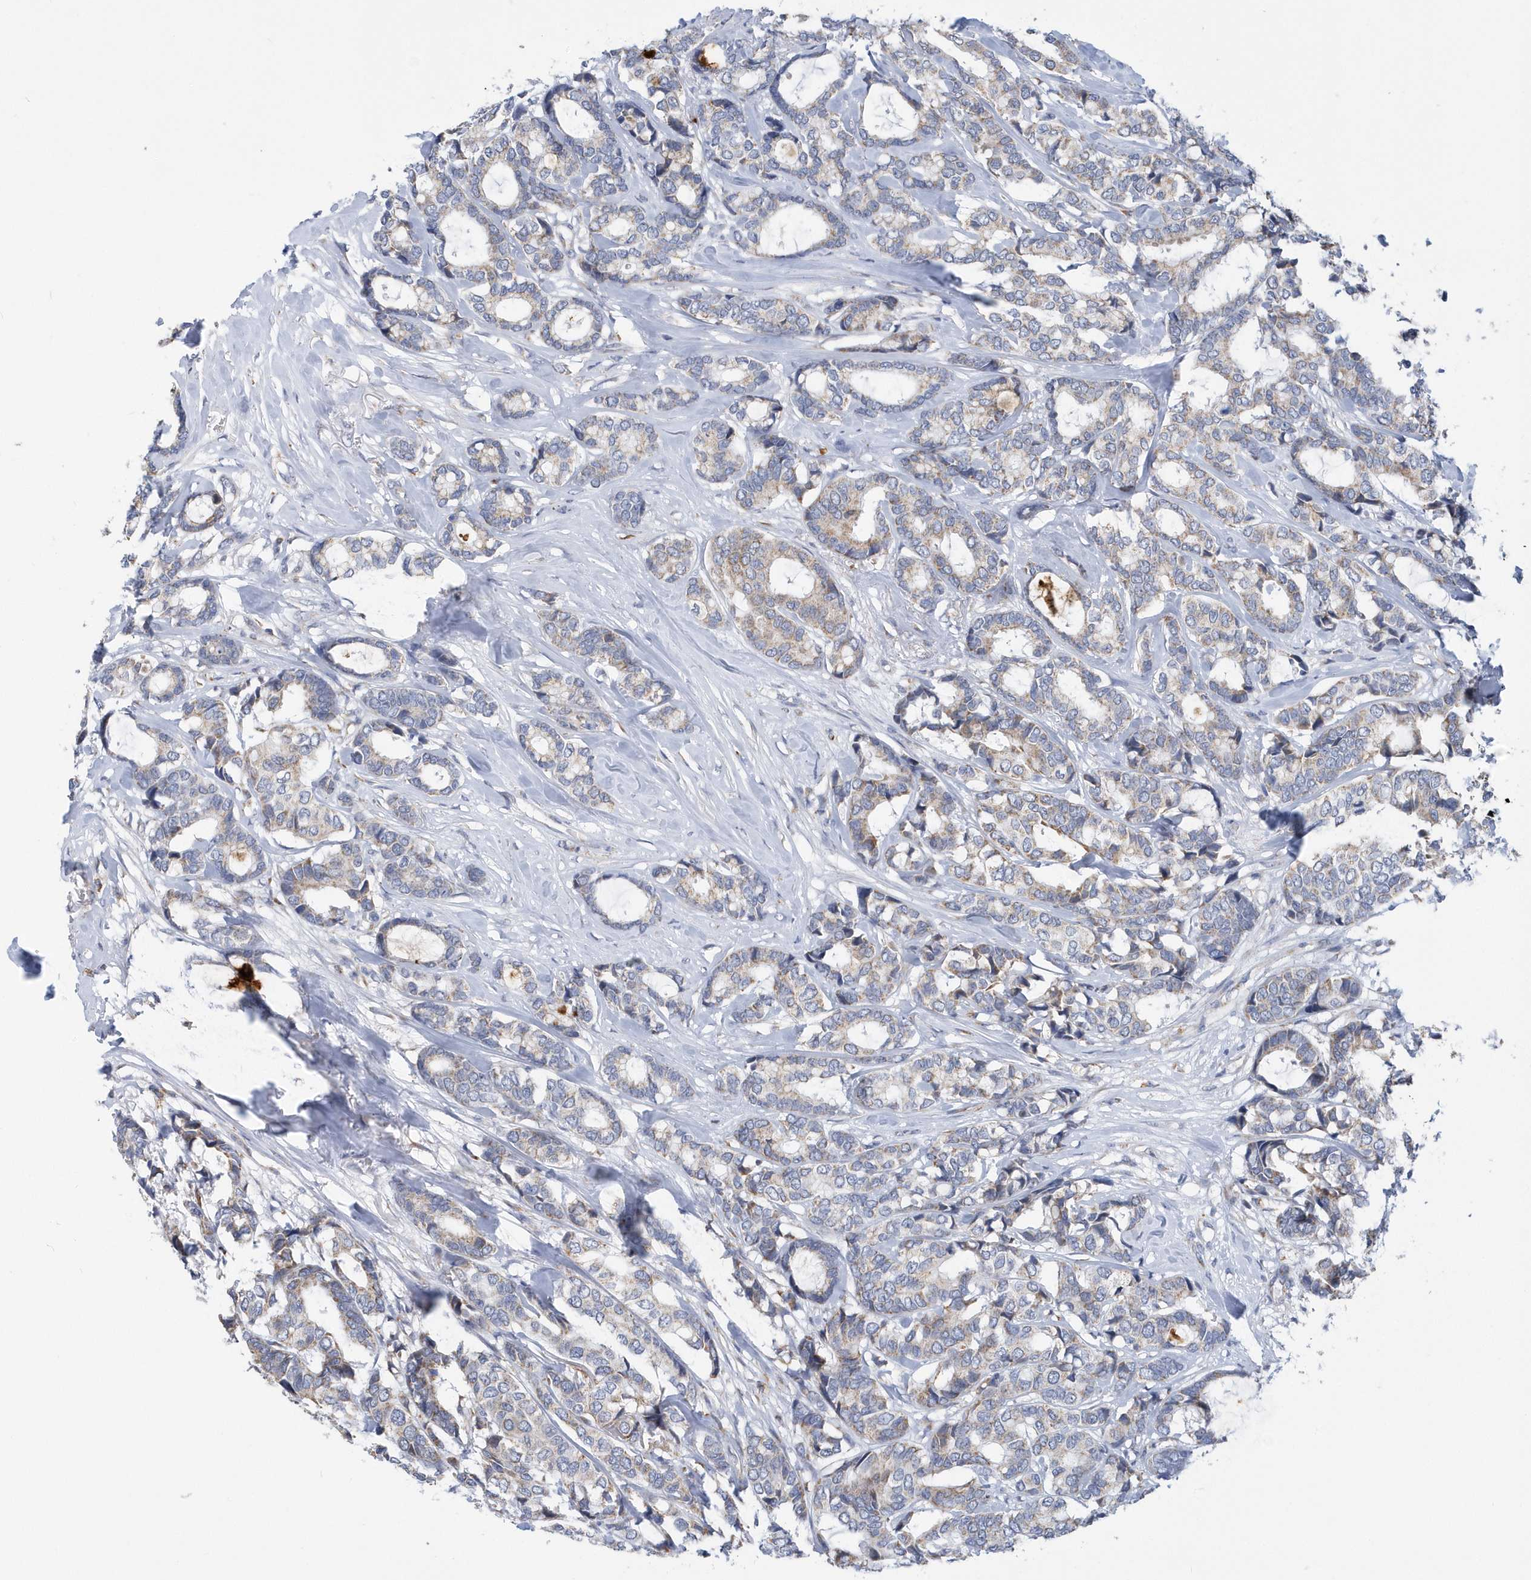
{"staining": {"intensity": "weak", "quantity": "25%-75%", "location": "cytoplasmic/membranous"}, "tissue": "breast cancer", "cell_type": "Tumor cells", "image_type": "cancer", "snomed": [{"axis": "morphology", "description": "Duct carcinoma"}, {"axis": "topography", "description": "Breast"}], "caption": "Protein expression analysis of human infiltrating ductal carcinoma (breast) reveals weak cytoplasmic/membranous expression in about 25%-75% of tumor cells.", "gene": "VWA5B2", "patient": {"sex": "female", "age": 87}}